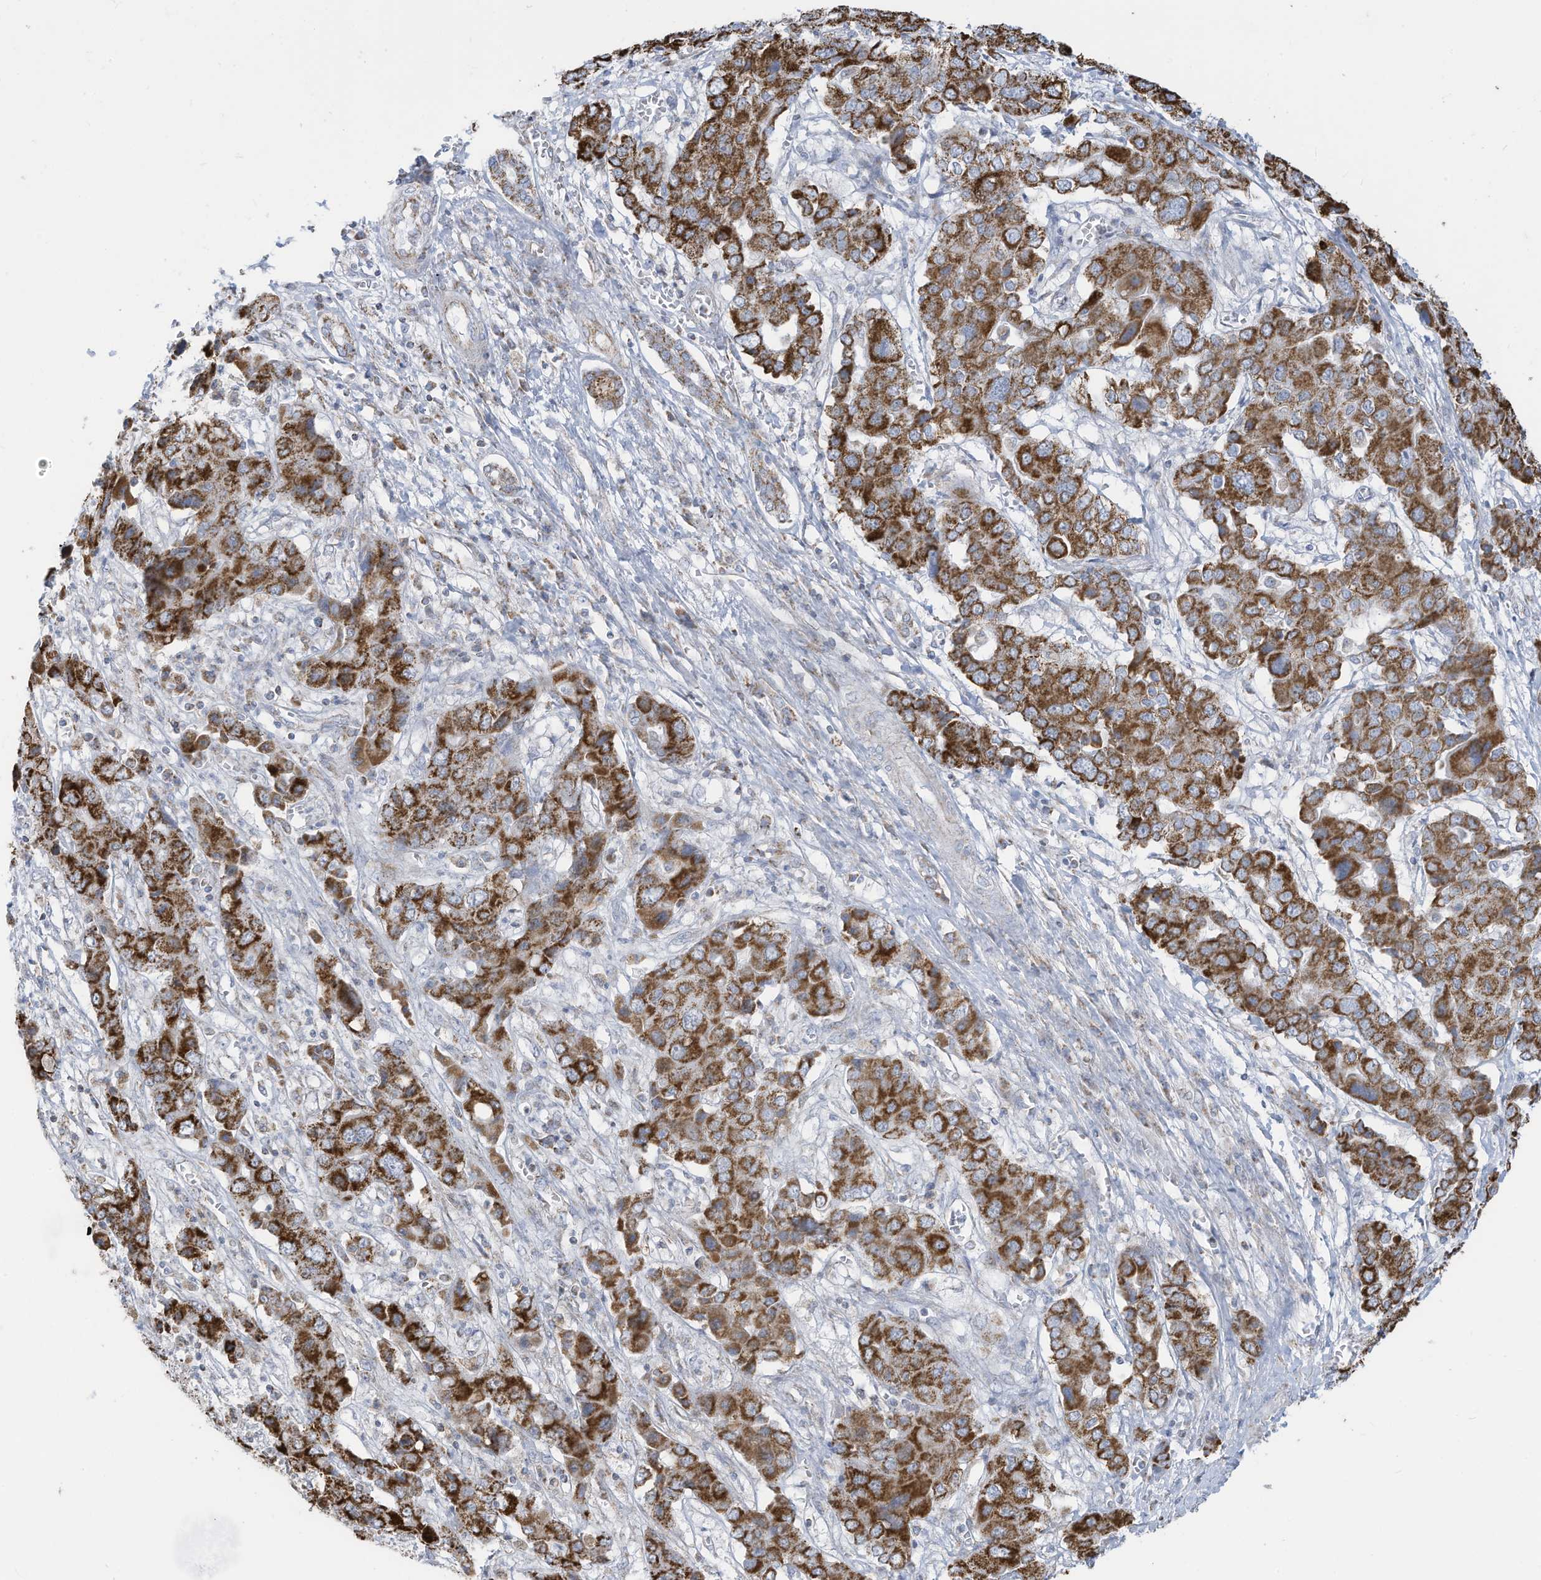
{"staining": {"intensity": "moderate", "quantity": ">75%", "location": "cytoplasmic/membranous"}, "tissue": "liver cancer", "cell_type": "Tumor cells", "image_type": "cancer", "snomed": [{"axis": "morphology", "description": "Cholangiocarcinoma"}, {"axis": "topography", "description": "Liver"}], "caption": "Cholangiocarcinoma (liver) tissue demonstrates moderate cytoplasmic/membranous positivity in about >75% of tumor cells, visualized by immunohistochemistry.", "gene": "NLN", "patient": {"sex": "male", "age": 67}}